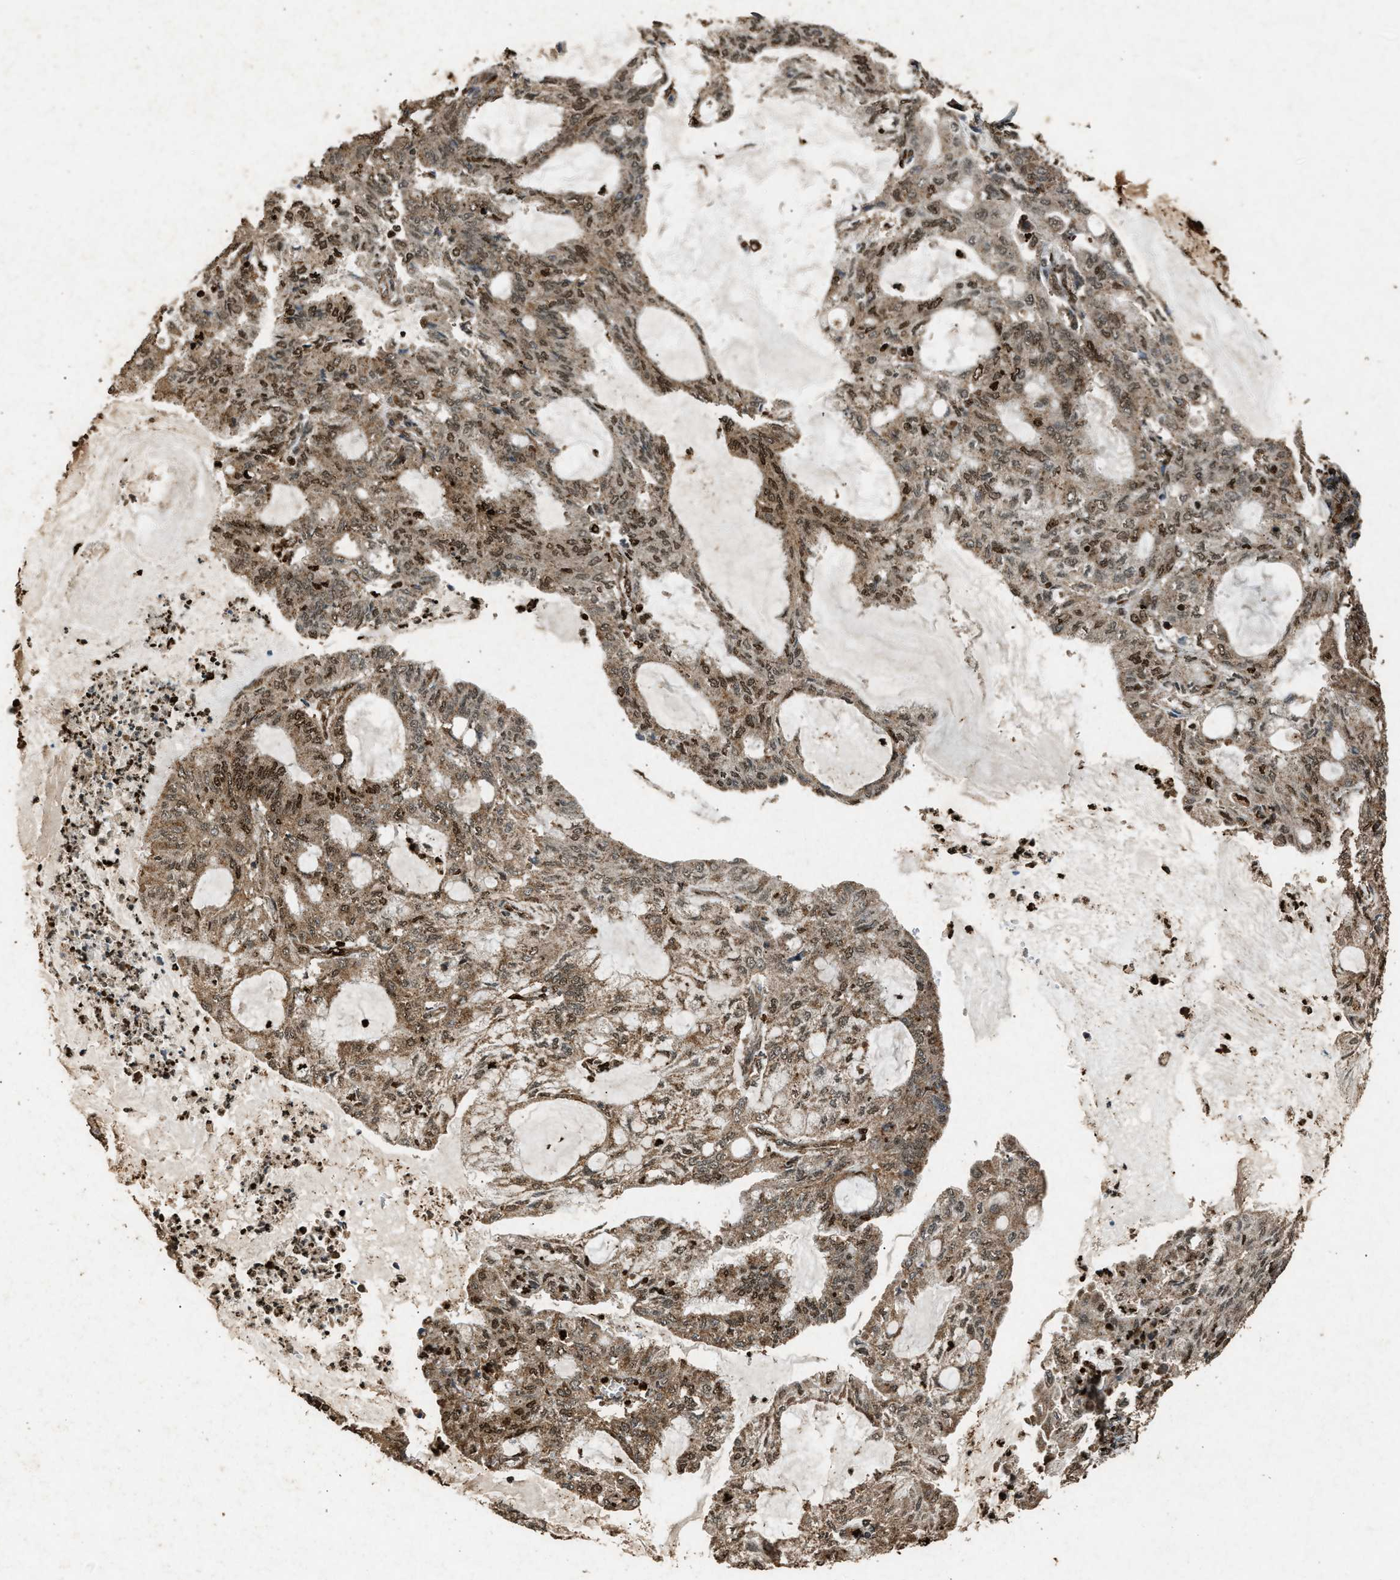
{"staining": {"intensity": "moderate", "quantity": ">75%", "location": "cytoplasmic/membranous,nuclear"}, "tissue": "endometrial cancer", "cell_type": "Tumor cells", "image_type": "cancer", "snomed": [{"axis": "morphology", "description": "Adenocarcinoma, NOS"}, {"axis": "topography", "description": "Endometrium"}], "caption": "Immunohistochemistry (IHC) of human endometrial adenocarcinoma demonstrates medium levels of moderate cytoplasmic/membranous and nuclear expression in about >75% of tumor cells.", "gene": "PSMD1", "patient": {"sex": "female", "age": 86}}